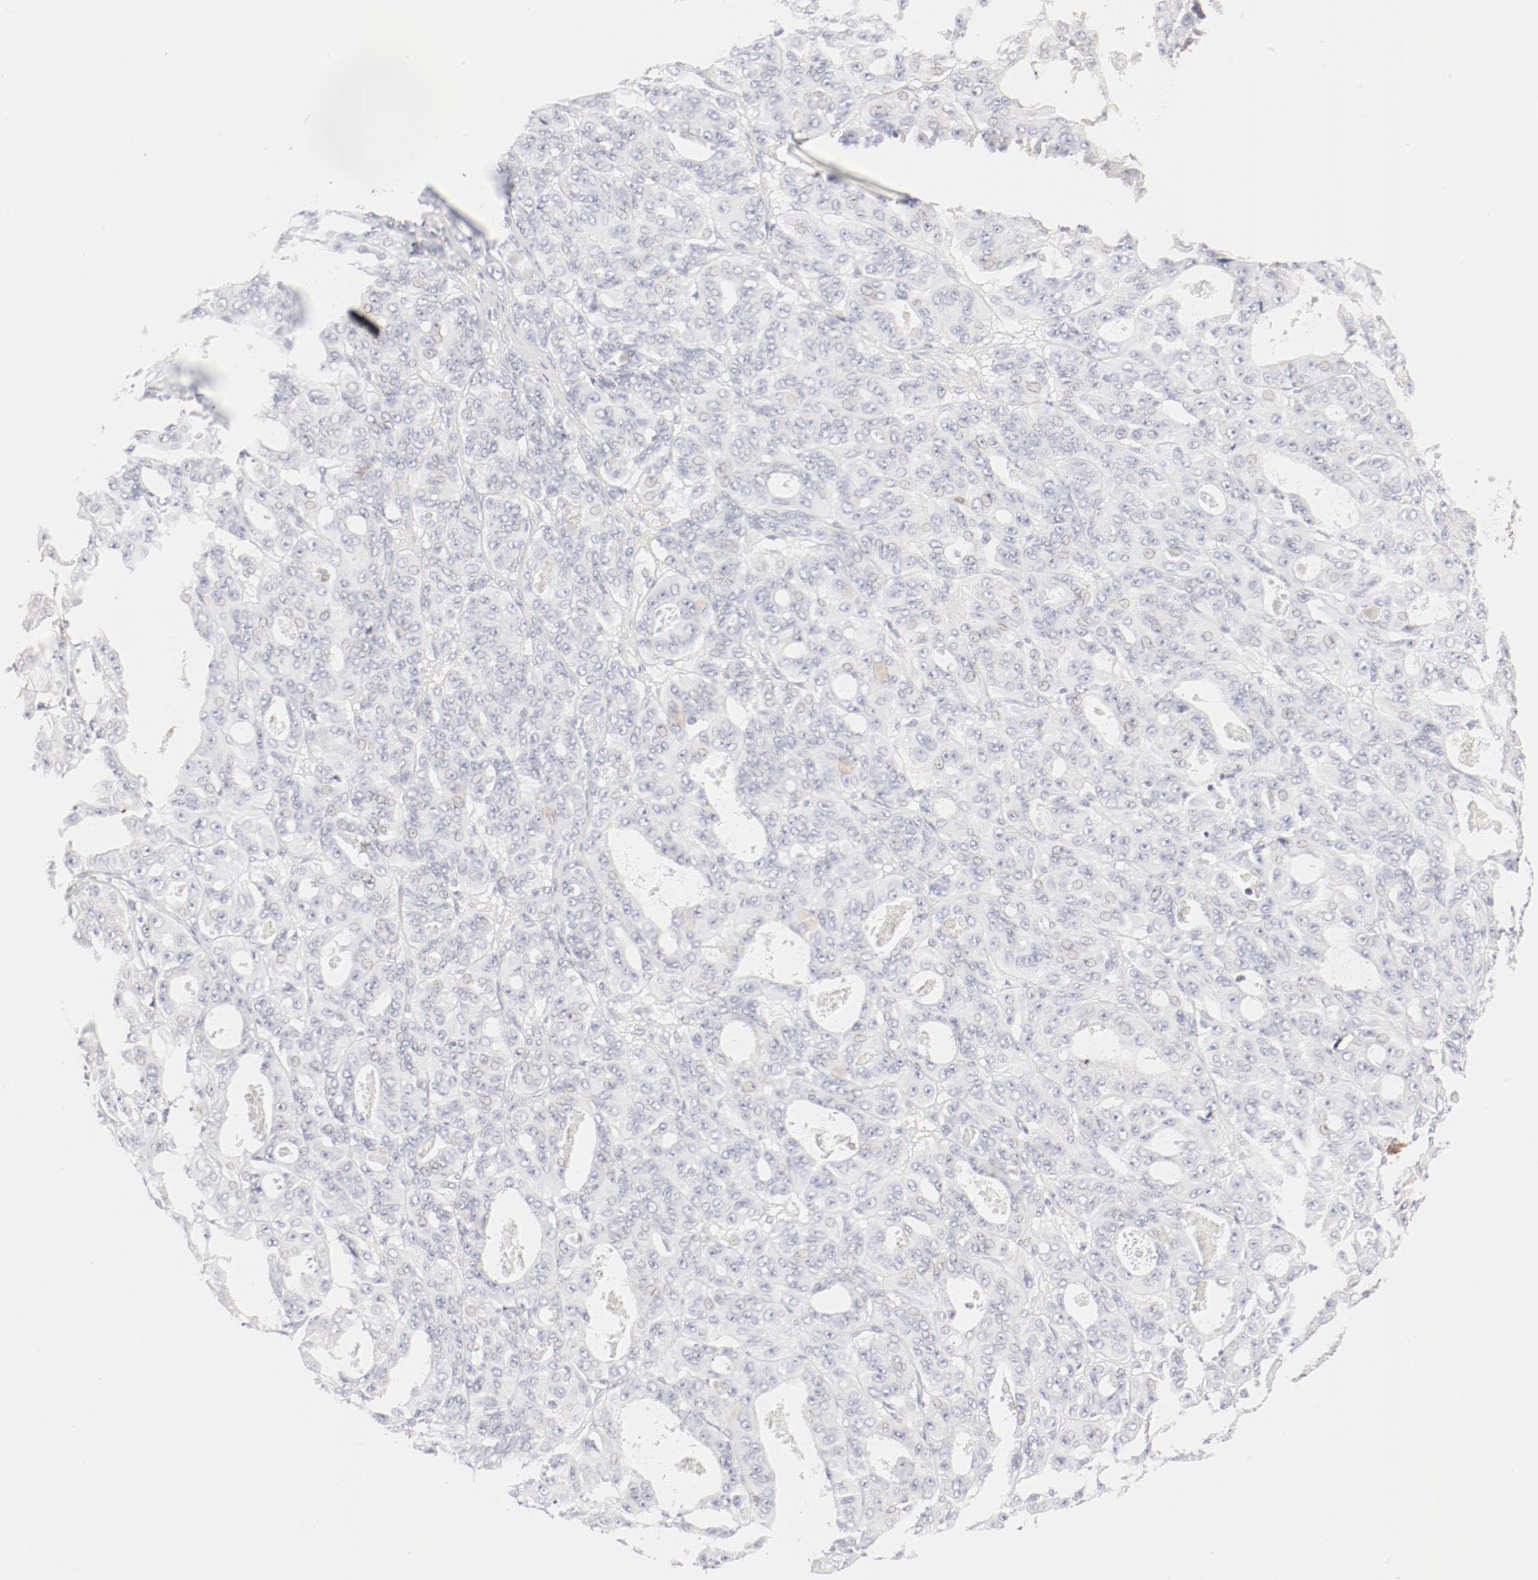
{"staining": {"intensity": "negative", "quantity": "none", "location": "none"}, "tissue": "ovarian cancer", "cell_type": "Tumor cells", "image_type": "cancer", "snomed": [{"axis": "morphology", "description": "Carcinoma, endometroid"}, {"axis": "topography", "description": "Ovary"}], "caption": "High power microscopy micrograph of an IHC histopathology image of endometroid carcinoma (ovarian), revealing no significant positivity in tumor cells. (Stains: DAB (3,3'-diaminobenzidine) immunohistochemistry with hematoxylin counter stain, Microscopy: brightfield microscopy at high magnification).", "gene": "CTSH", "patient": {"sex": "female", "age": 61}}